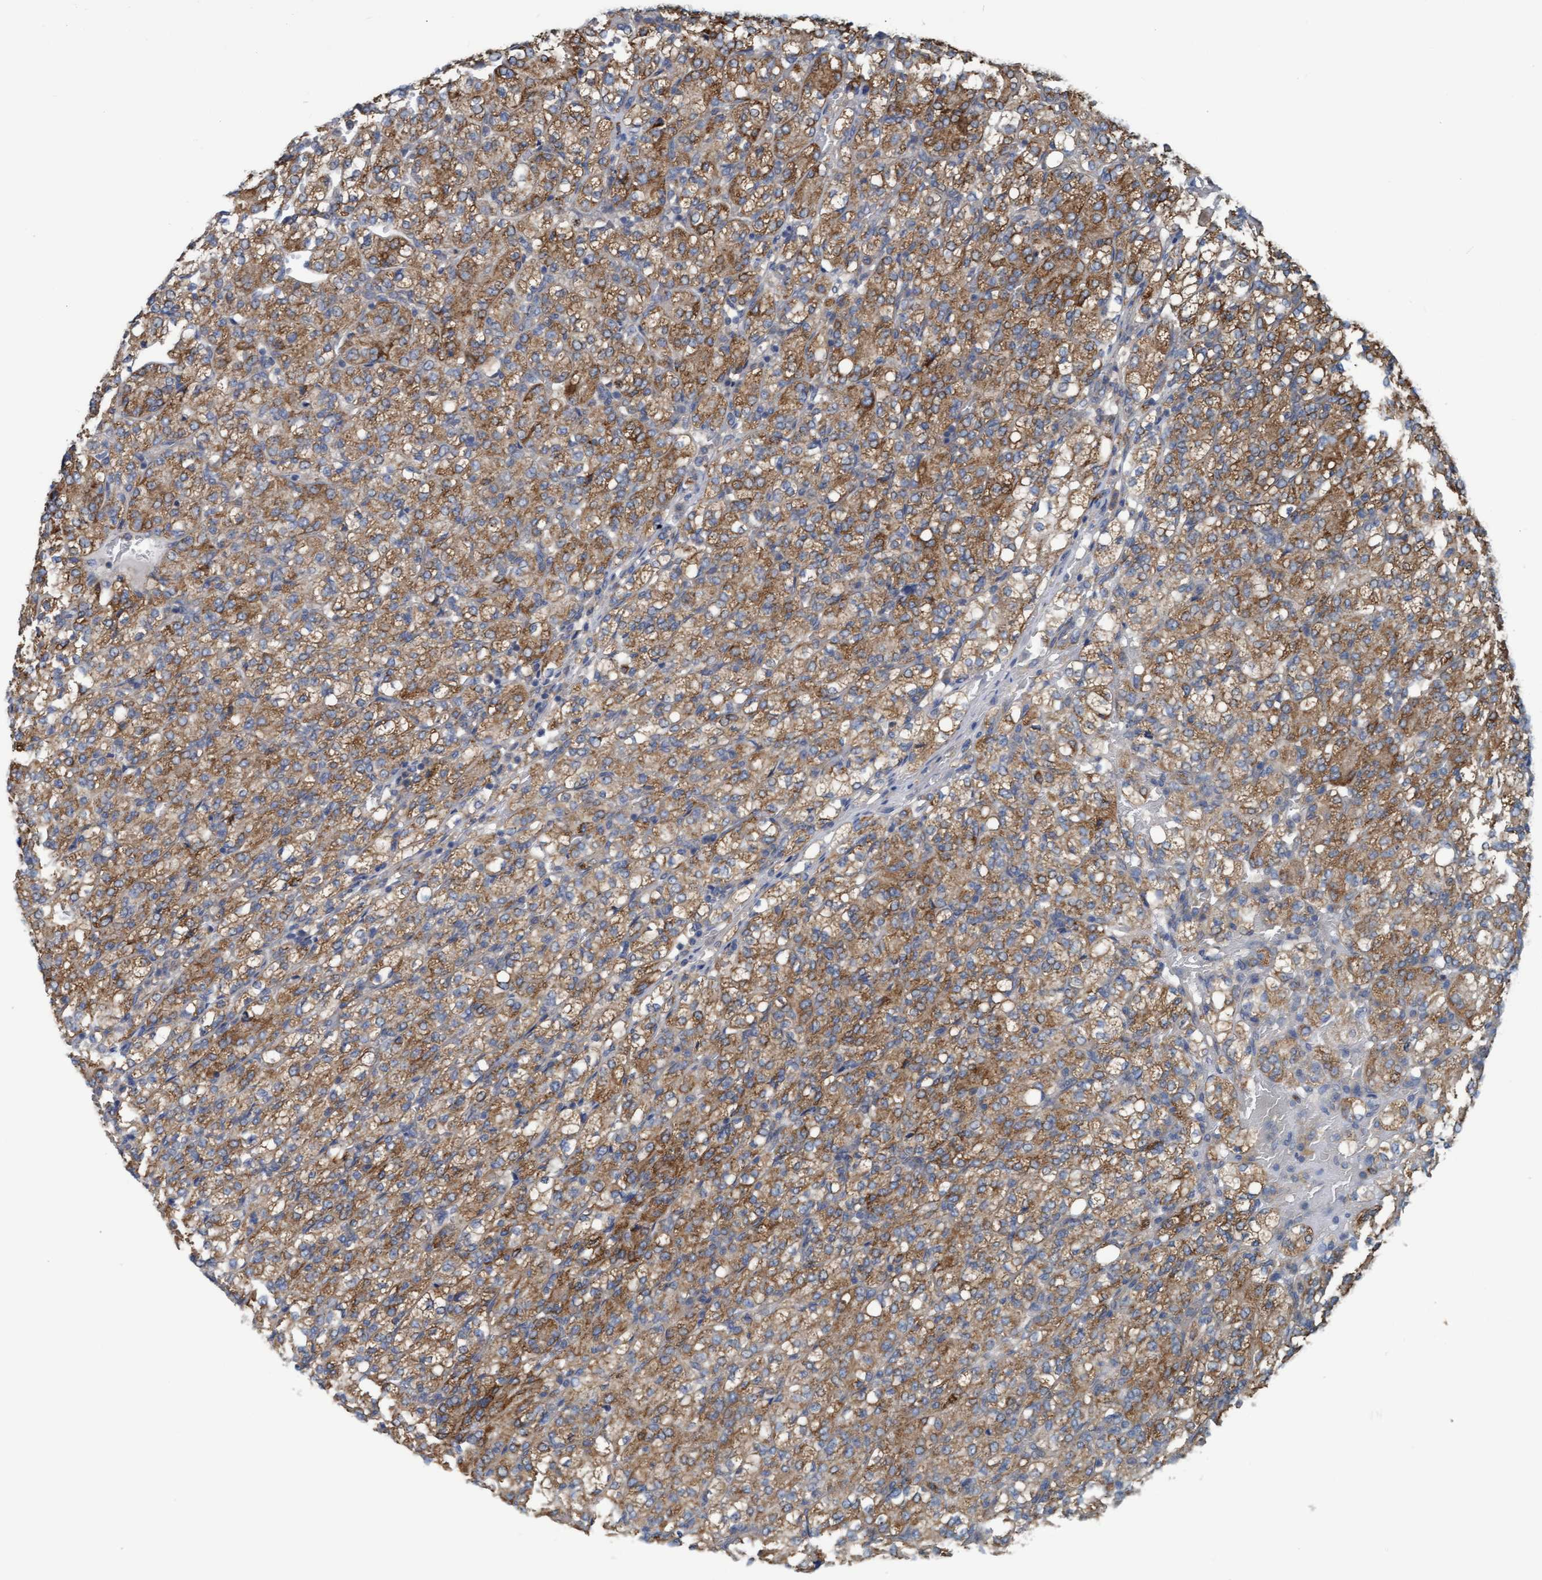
{"staining": {"intensity": "moderate", "quantity": ">75%", "location": "cytoplasmic/membranous"}, "tissue": "renal cancer", "cell_type": "Tumor cells", "image_type": "cancer", "snomed": [{"axis": "morphology", "description": "Adenocarcinoma, NOS"}, {"axis": "topography", "description": "Kidney"}], "caption": "An IHC micrograph of neoplastic tissue is shown. Protein staining in brown shows moderate cytoplasmic/membranous positivity in renal cancer (adenocarcinoma) within tumor cells. Nuclei are stained in blue.", "gene": "LRSAM1", "patient": {"sex": "male", "age": 77}}